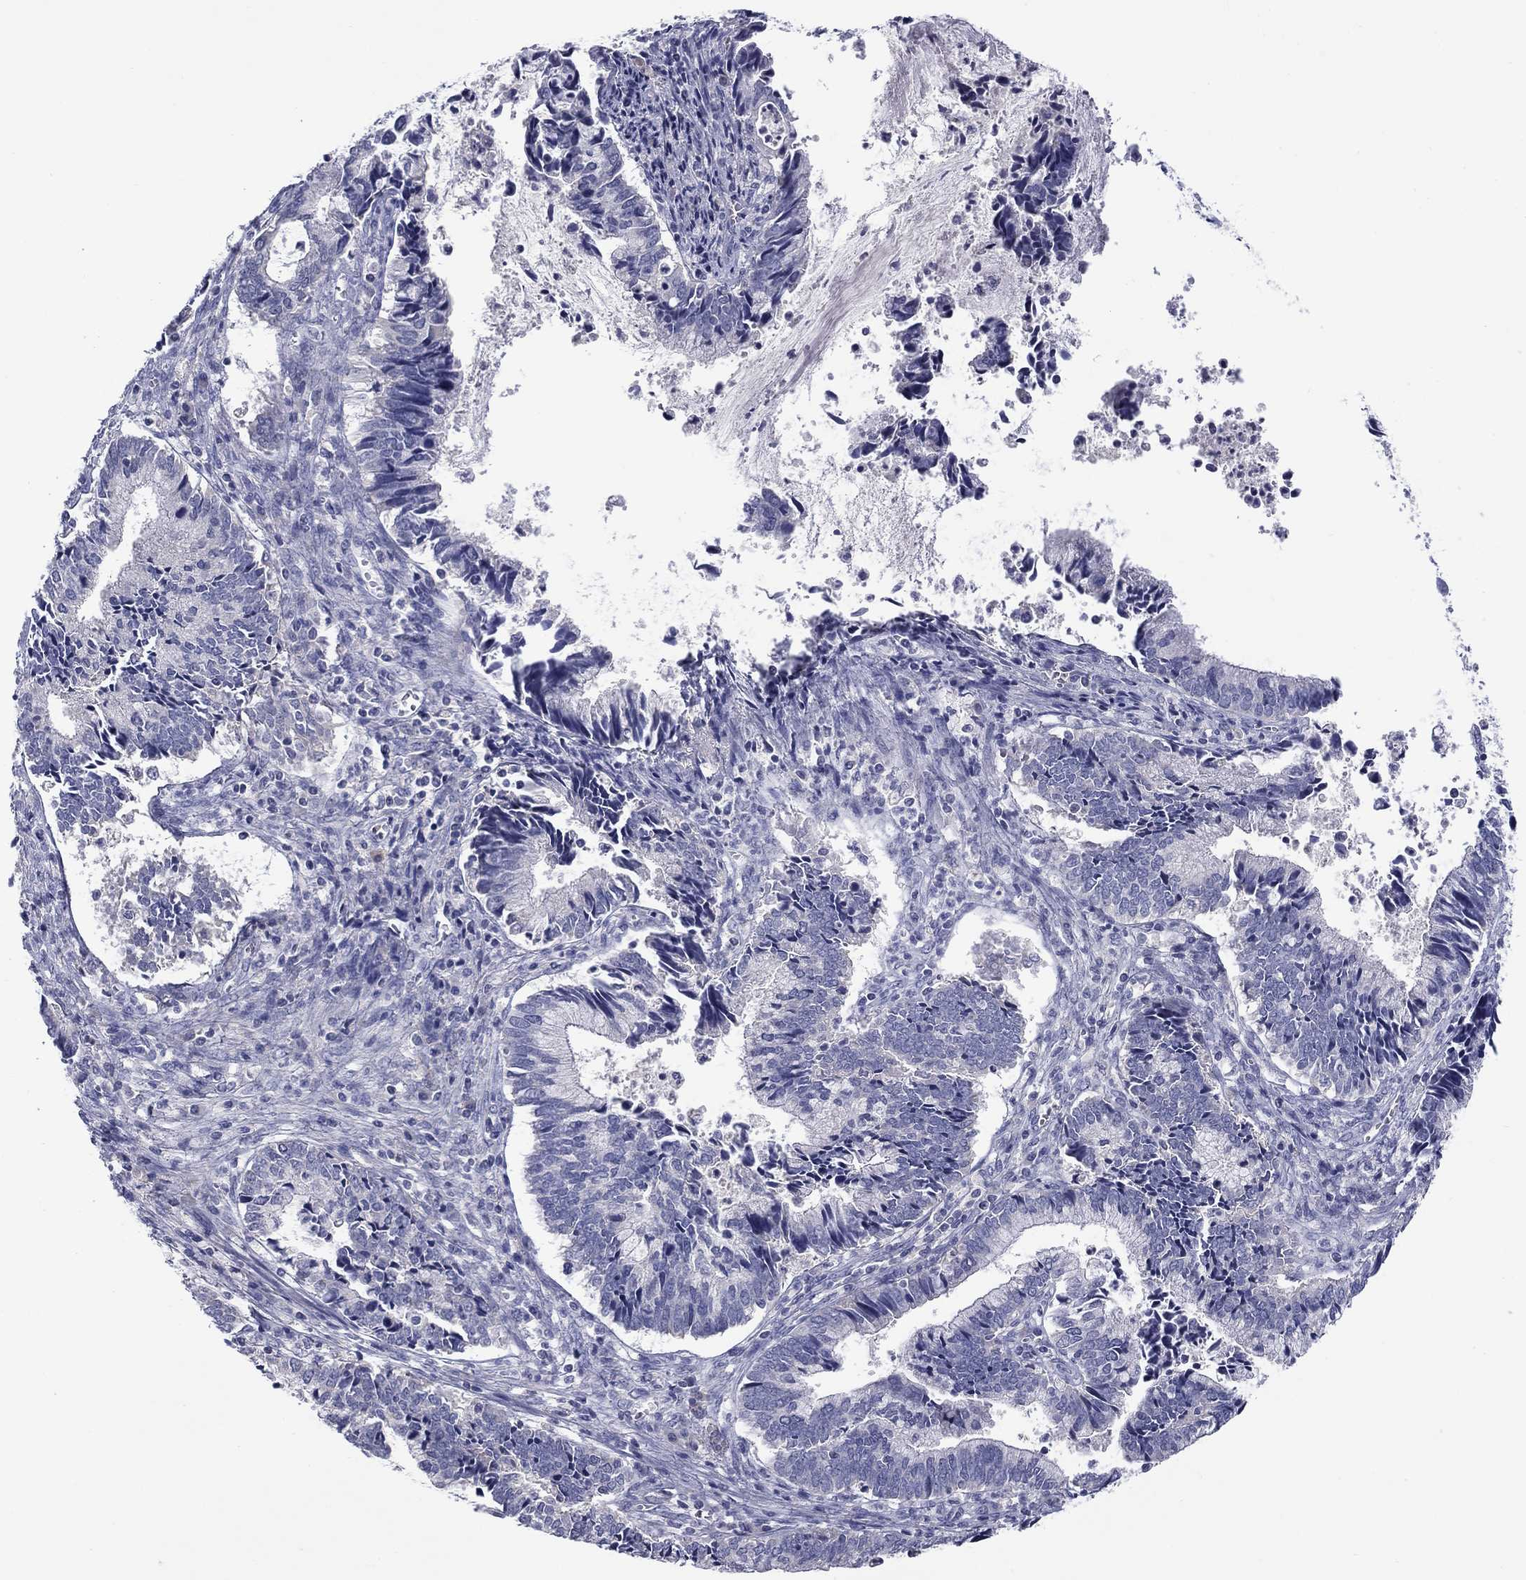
{"staining": {"intensity": "negative", "quantity": "none", "location": "none"}, "tissue": "cervical cancer", "cell_type": "Tumor cells", "image_type": "cancer", "snomed": [{"axis": "morphology", "description": "Adenocarcinoma, NOS"}, {"axis": "topography", "description": "Cervix"}], "caption": "Immunohistochemistry photomicrograph of cervical cancer stained for a protein (brown), which demonstrates no expression in tumor cells.", "gene": "FRK", "patient": {"sex": "female", "age": 42}}